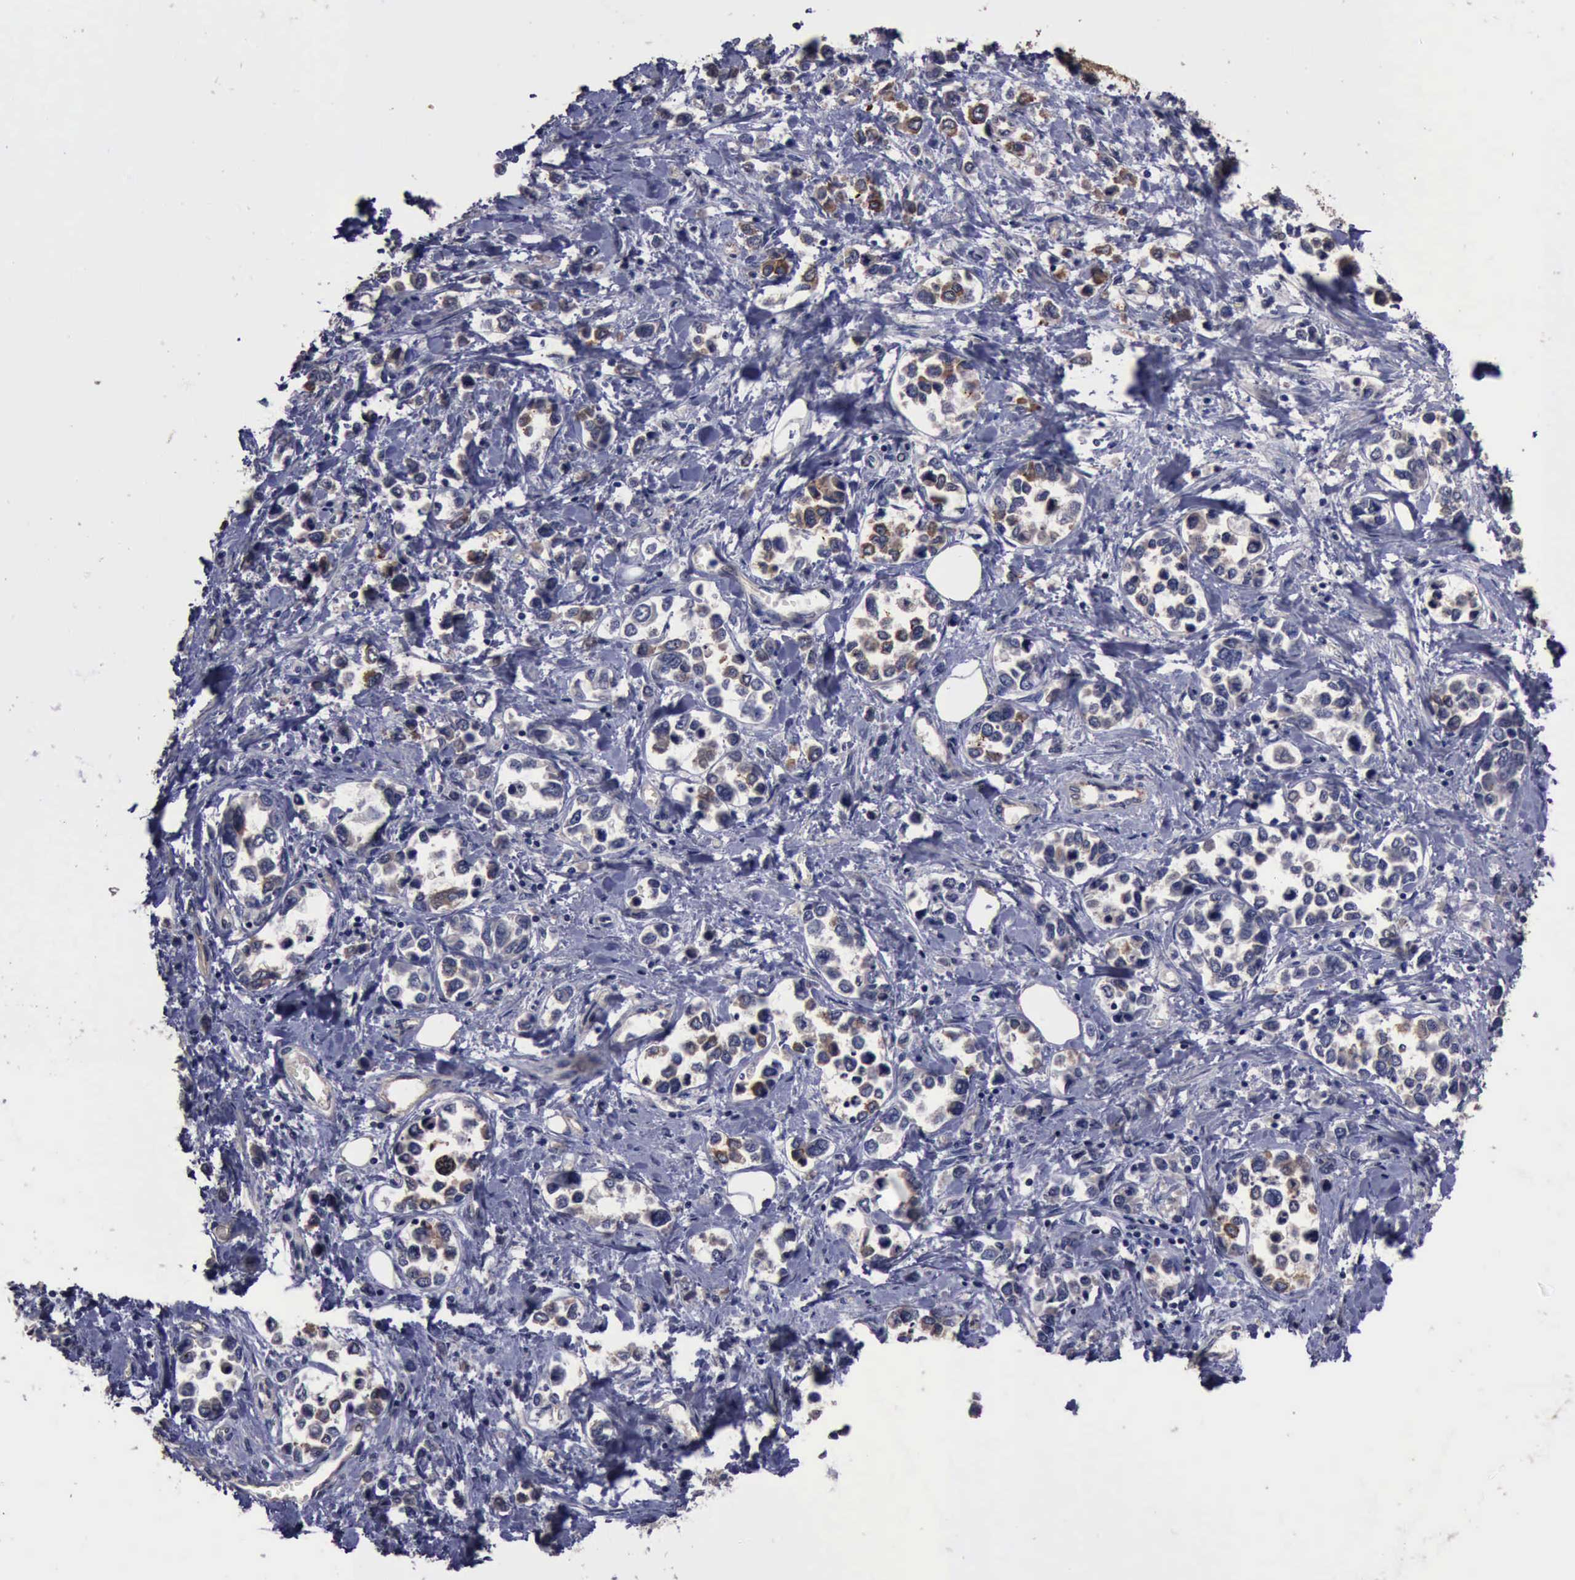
{"staining": {"intensity": "moderate", "quantity": "<25%", "location": "cytoplasmic/membranous"}, "tissue": "stomach cancer", "cell_type": "Tumor cells", "image_type": "cancer", "snomed": [{"axis": "morphology", "description": "Adenocarcinoma, NOS"}, {"axis": "topography", "description": "Stomach, upper"}], "caption": "Protein staining displays moderate cytoplasmic/membranous staining in approximately <25% of tumor cells in stomach cancer. The staining was performed using DAB (3,3'-diaminobenzidine), with brown indicating positive protein expression. Nuclei are stained blue with hematoxylin.", "gene": "CRKL", "patient": {"sex": "male", "age": 76}}